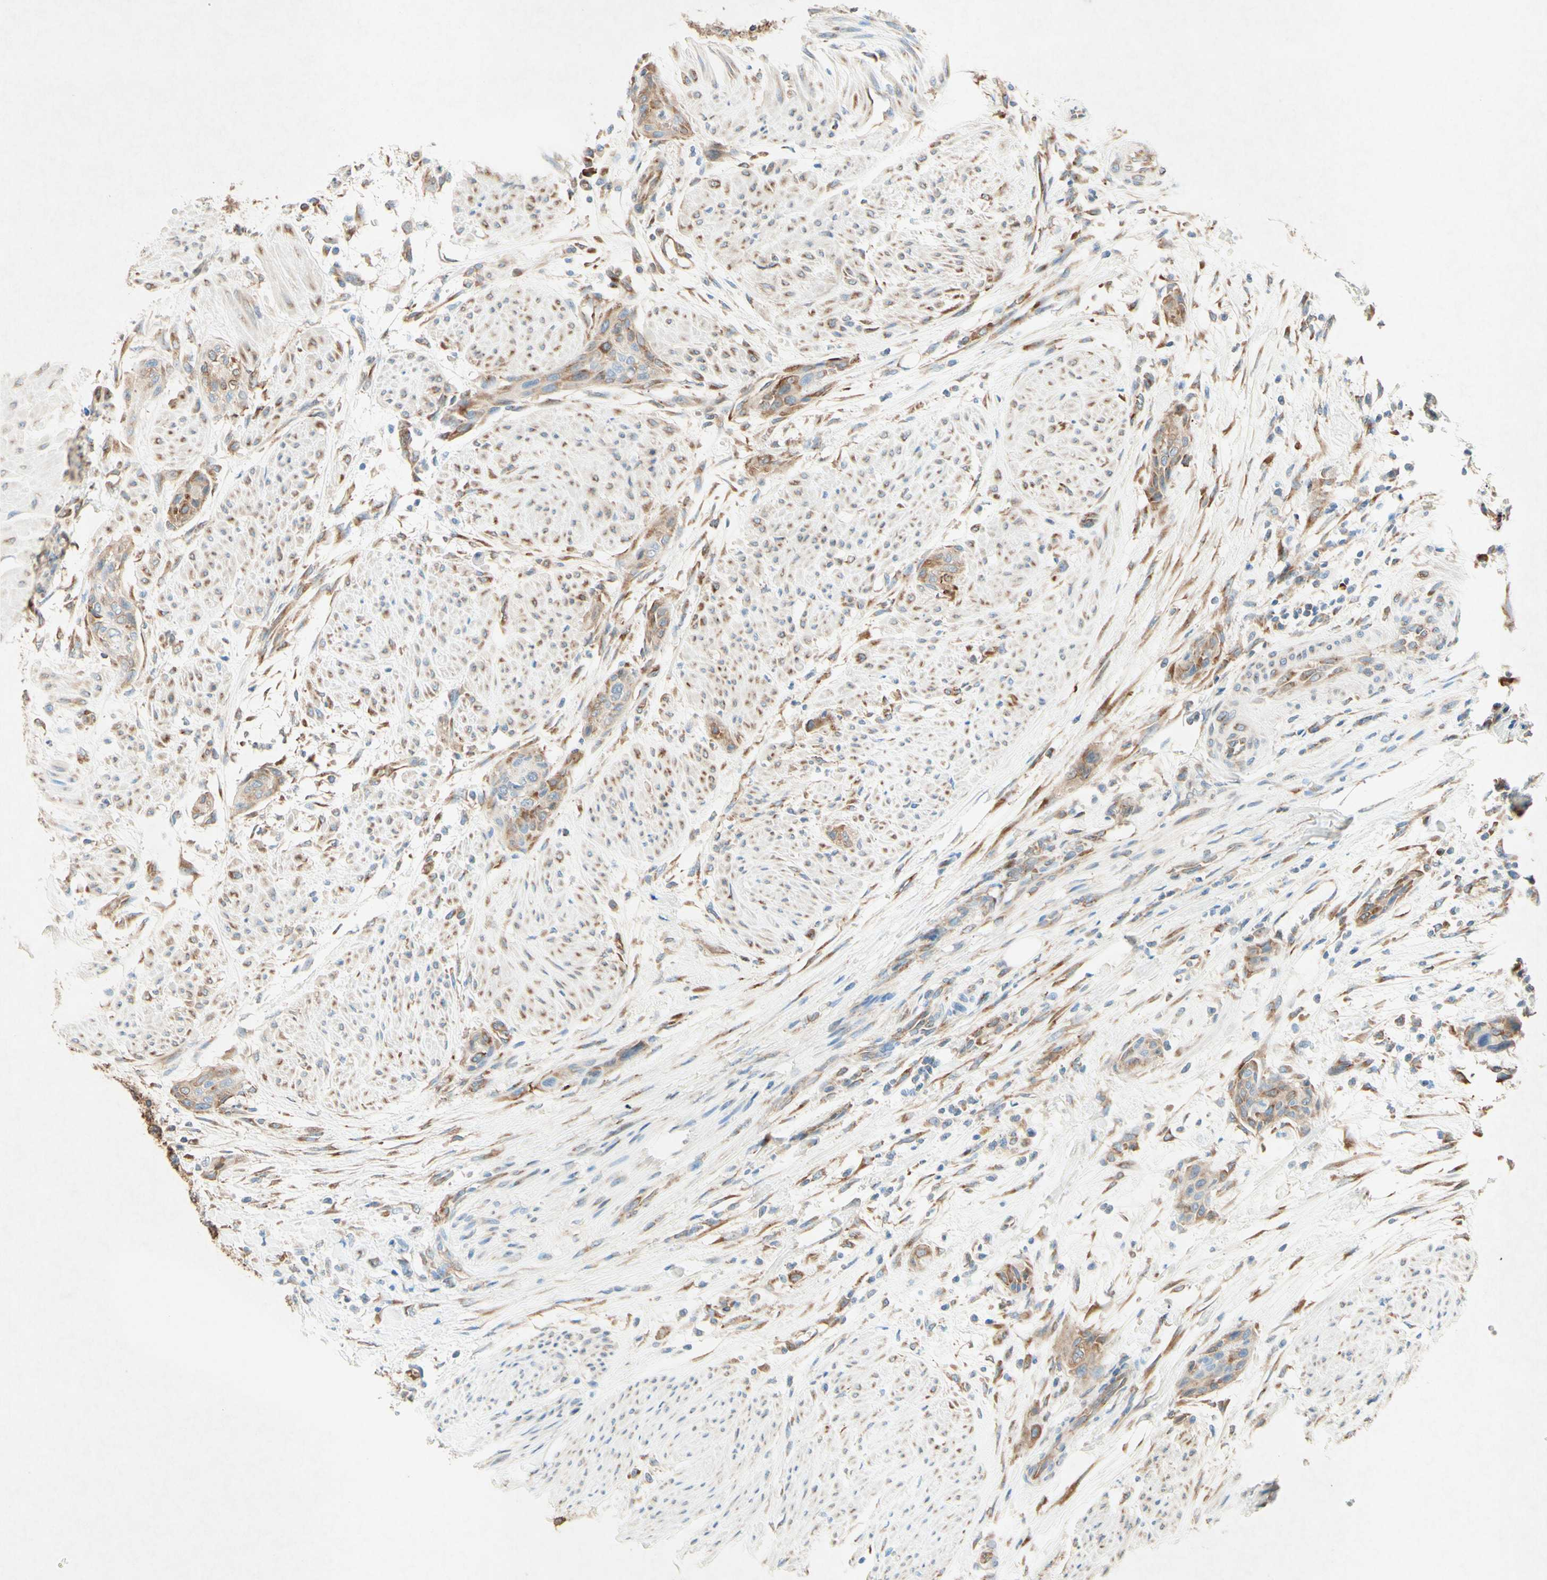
{"staining": {"intensity": "moderate", "quantity": "25%-75%", "location": "cytoplasmic/membranous"}, "tissue": "urothelial cancer", "cell_type": "Tumor cells", "image_type": "cancer", "snomed": [{"axis": "morphology", "description": "Urothelial carcinoma, High grade"}, {"axis": "topography", "description": "Urinary bladder"}], "caption": "A histopathology image showing moderate cytoplasmic/membranous staining in about 25%-75% of tumor cells in urothelial carcinoma (high-grade), as visualized by brown immunohistochemical staining.", "gene": "PABPC1", "patient": {"sex": "male", "age": 35}}